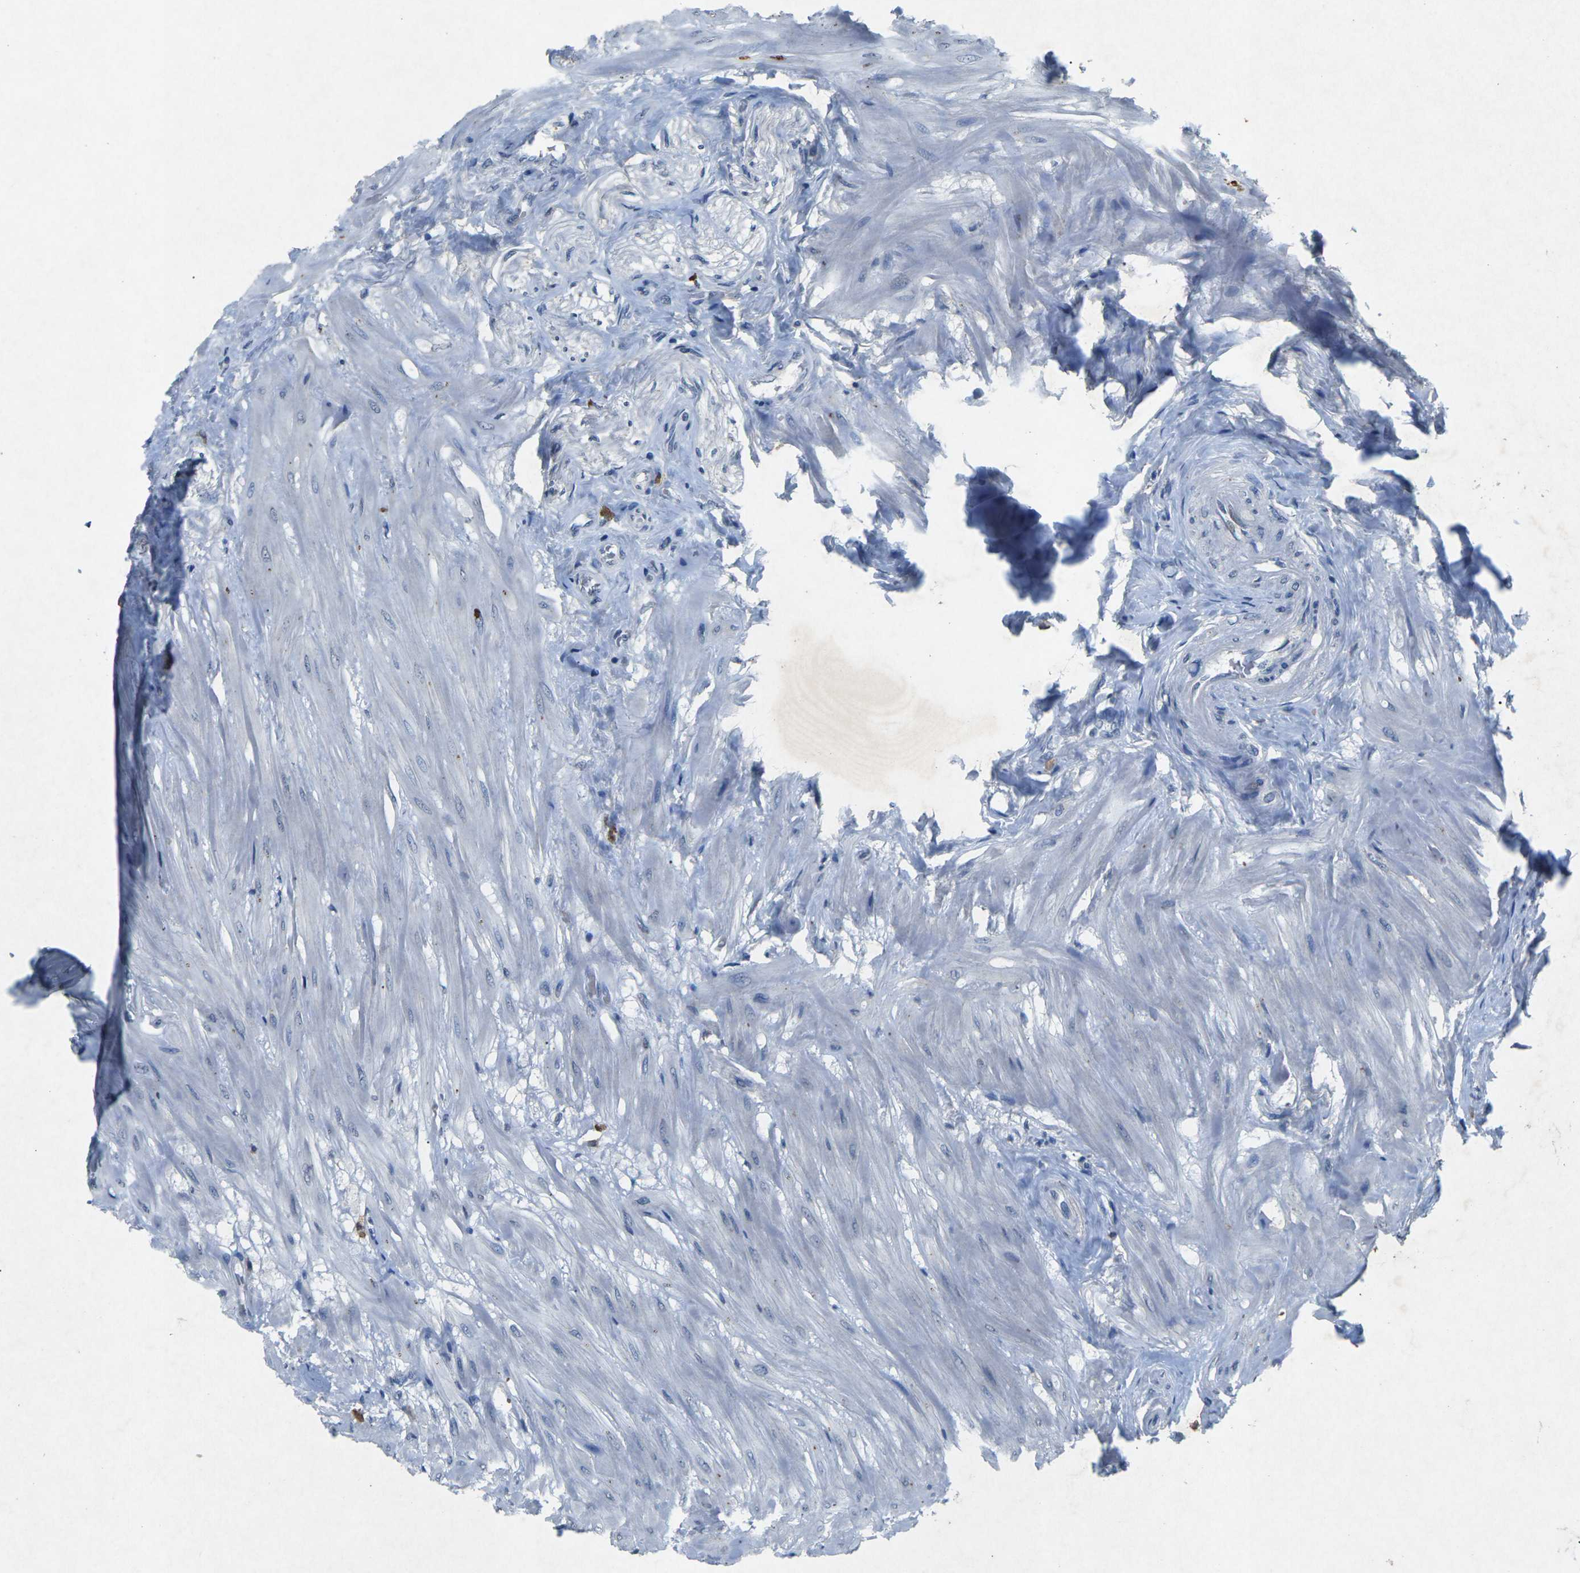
{"staining": {"intensity": "strong", "quantity": "<25%", "location": "cytoplasmic/membranous"}, "tissue": "seminal vesicle", "cell_type": "Glandular cells", "image_type": "normal", "snomed": [{"axis": "morphology", "description": "Normal tissue, NOS"}, {"axis": "topography", "description": "Seminal veicle"}], "caption": "A medium amount of strong cytoplasmic/membranous expression is seen in about <25% of glandular cells in normal seminal vesicle.", "gene": "PLG", "patient": {"sex": "male", "age": 46}}